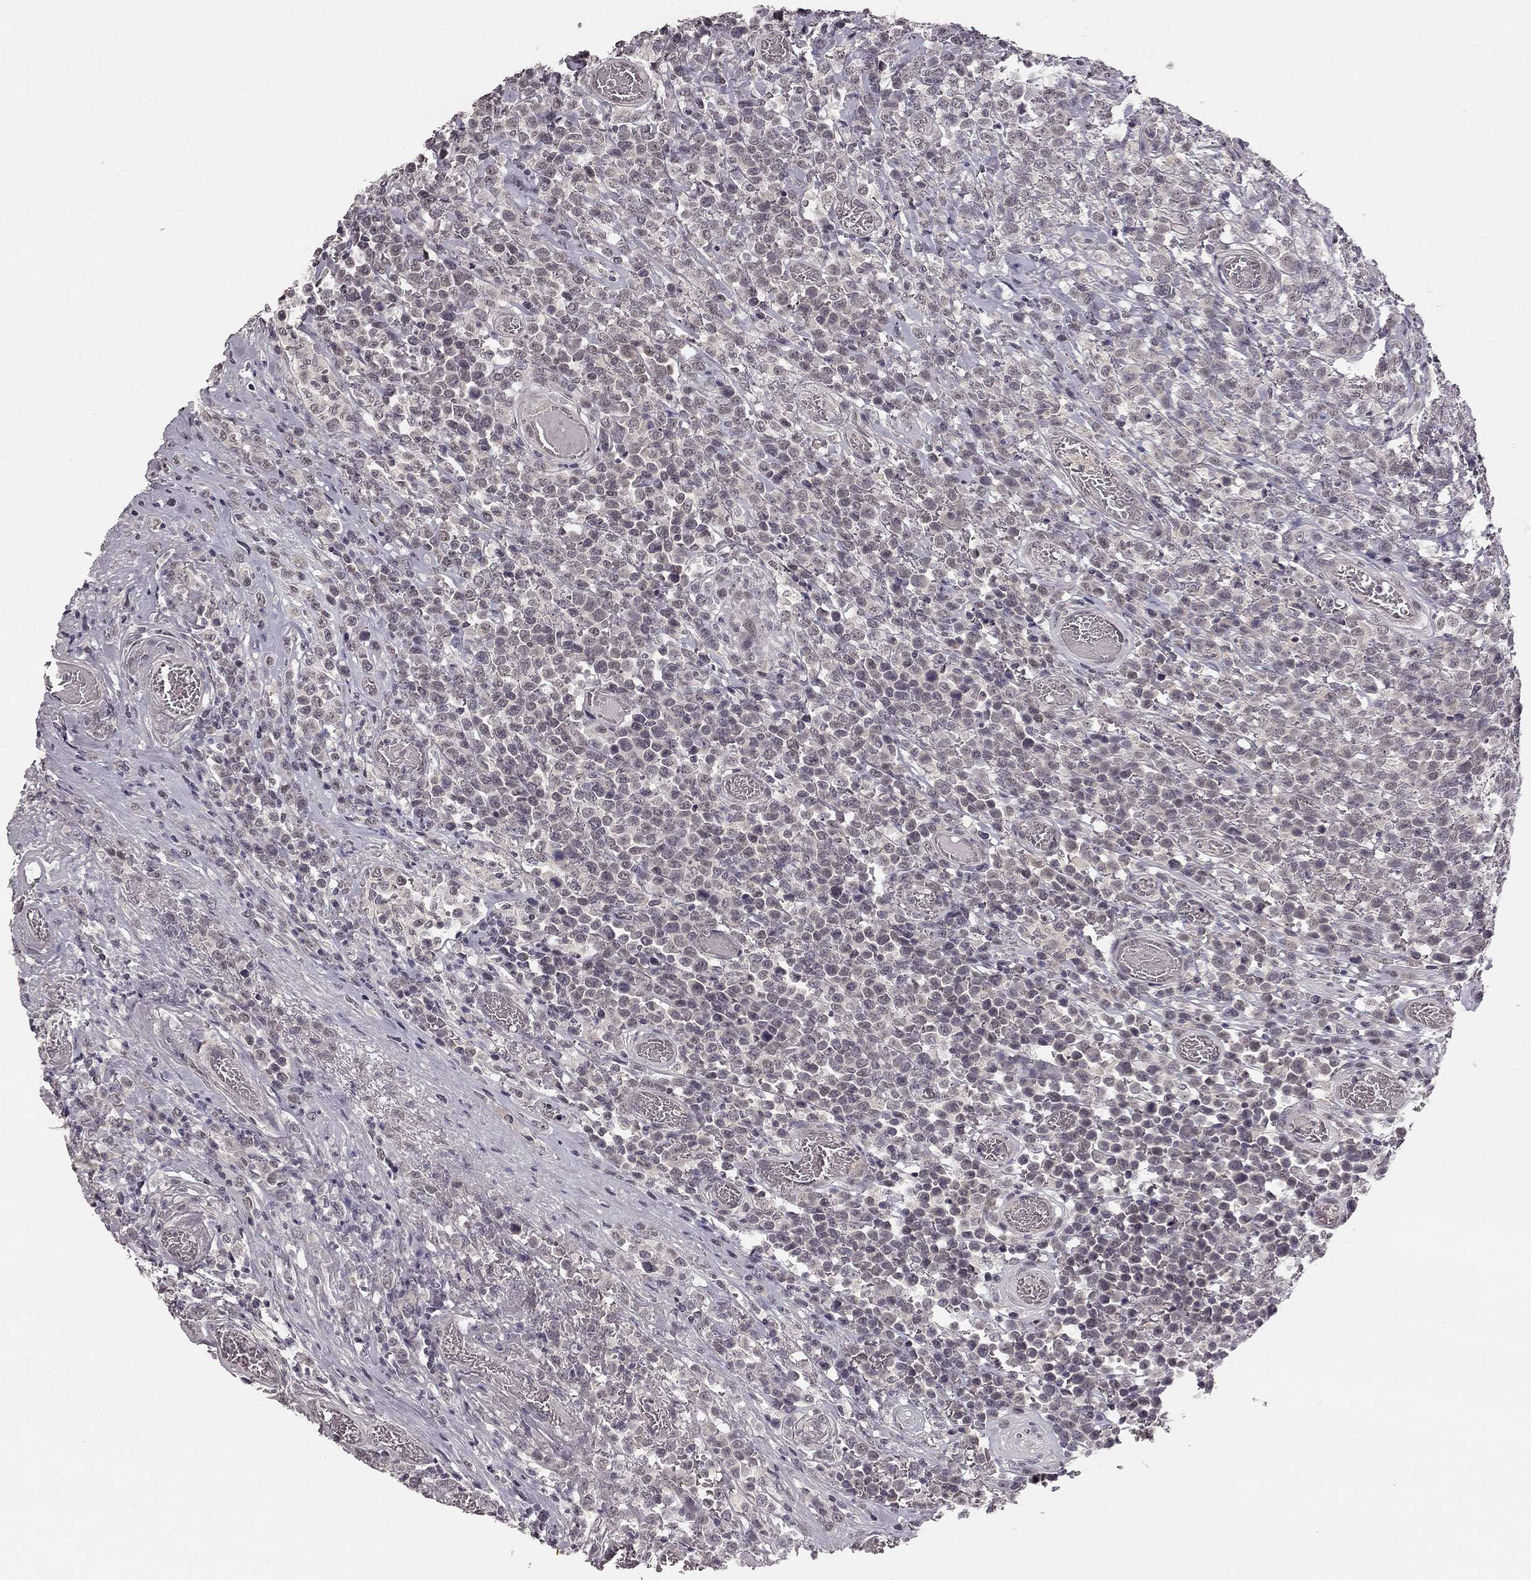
{"staining": {"intensity": "negative", "quantity": "none", "location": "none"}, "tissue": "lymphoma", "cell_type": "Tumor cells", "image_type": "cancer", "snomed": [{"axis": "morphology", "description": "Malignant lymphoma, non-Hodgkin's type, High grade"}, {"axis": "topography", "description": "Soft tissue"}], "caption": "DAB (3,3'-diaminobenzidine) immunohistochemical staining of human malignant lymphoma, non-Hodgkin's type (high-grade) exhibits no significant expression in tumor cells.", "gene": "HCN4", "patient": {"sex": "female", "age": 56}}